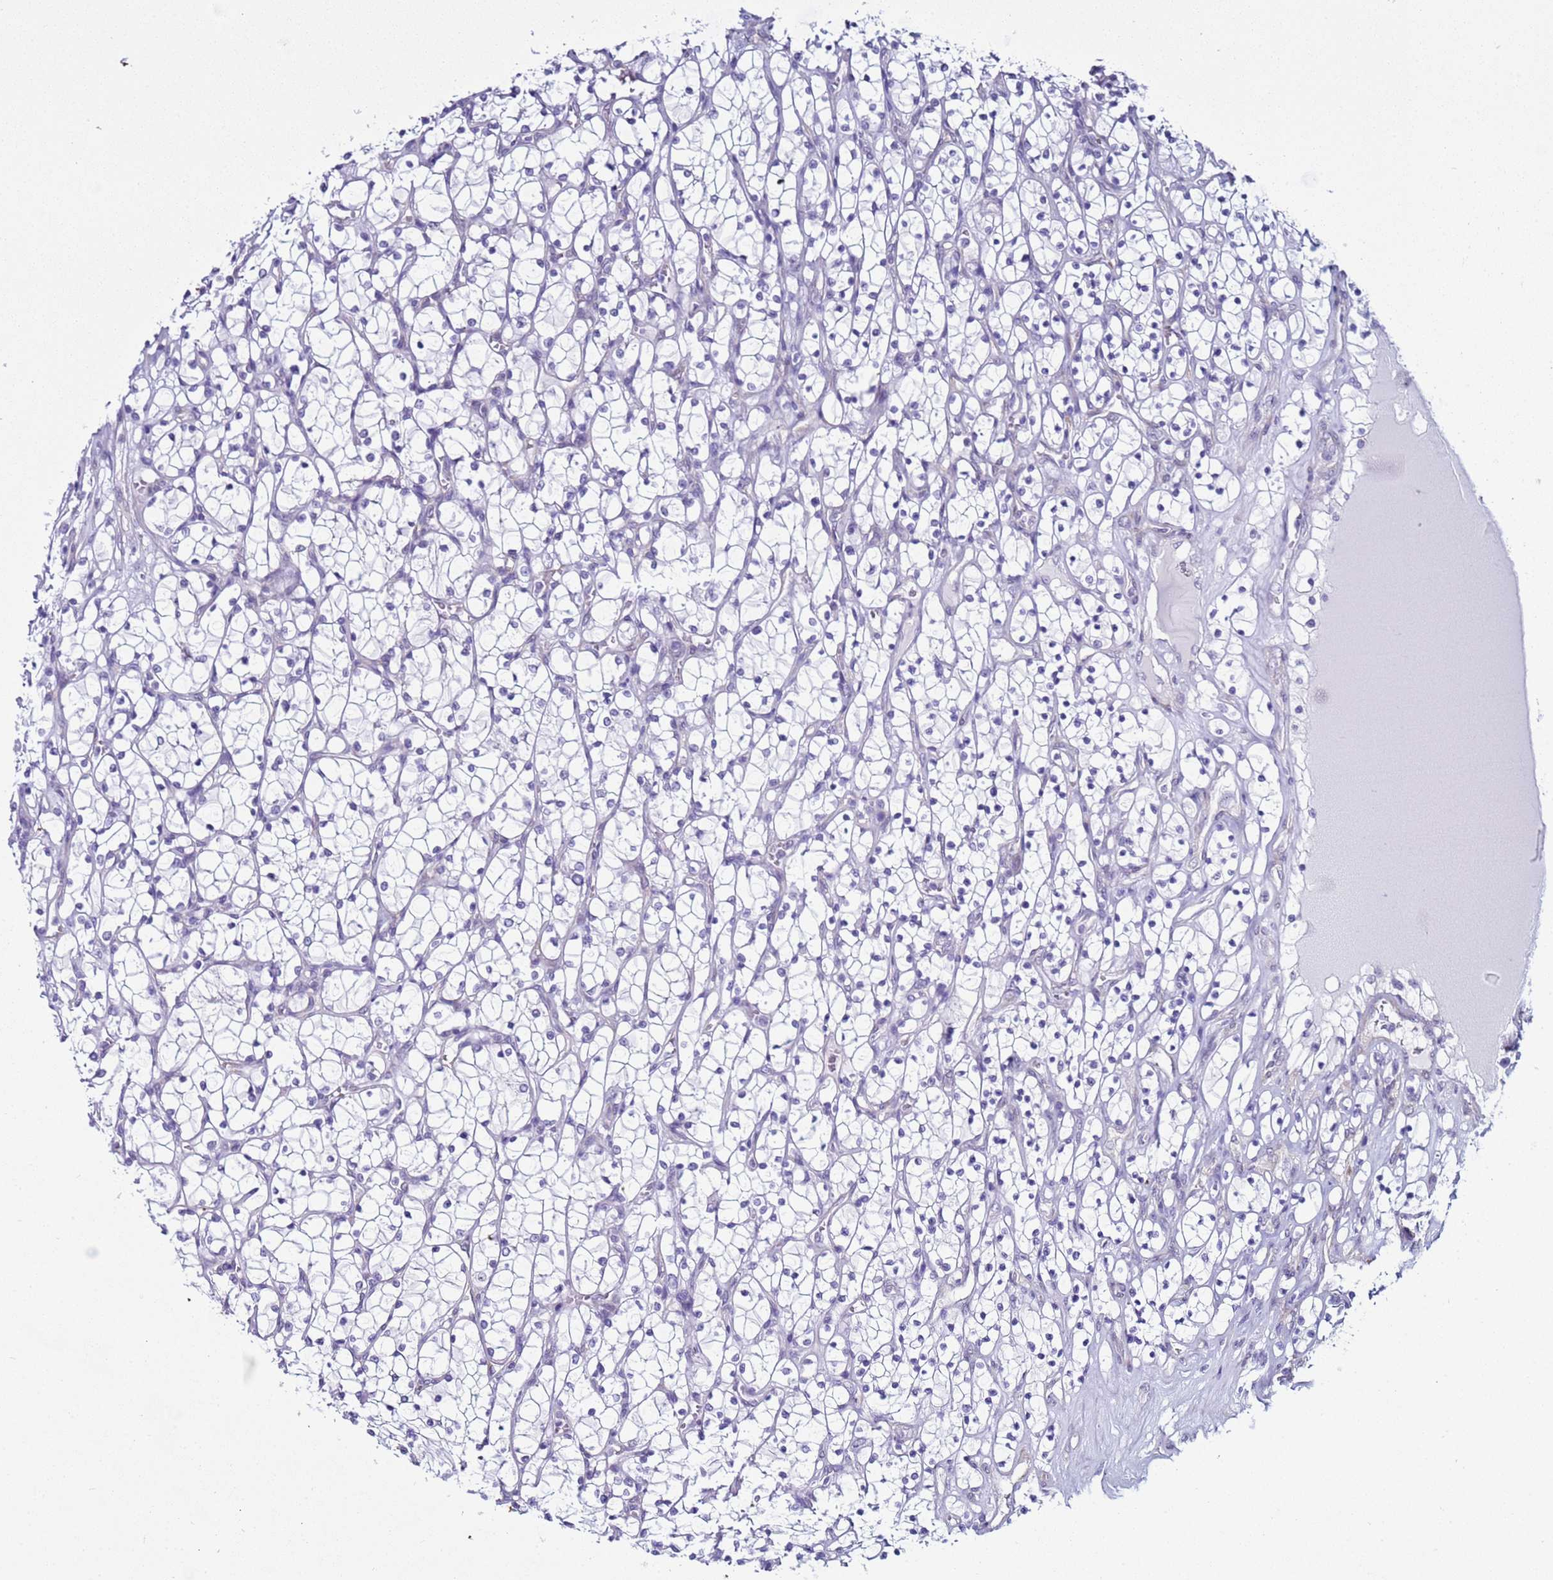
{"staining": {"intensity": "negative", "quantity": "none", "location": "none"}, "tissue": "renal cancer", "cell_type": "Tumor cells", "image_type": "cancer", "snomed": [{"axis": "morphology", "description": "Adenocarcinoma, NOS"}, {"axis": "topography", "description": "Kidney"}], "caption": "Adenocarcinoma (renal) was stained to show a protein in brown. There is no significant staining in tumor cells.", "gene": "LRRC10B", "patient": {"sex": "female", "age": 69}}